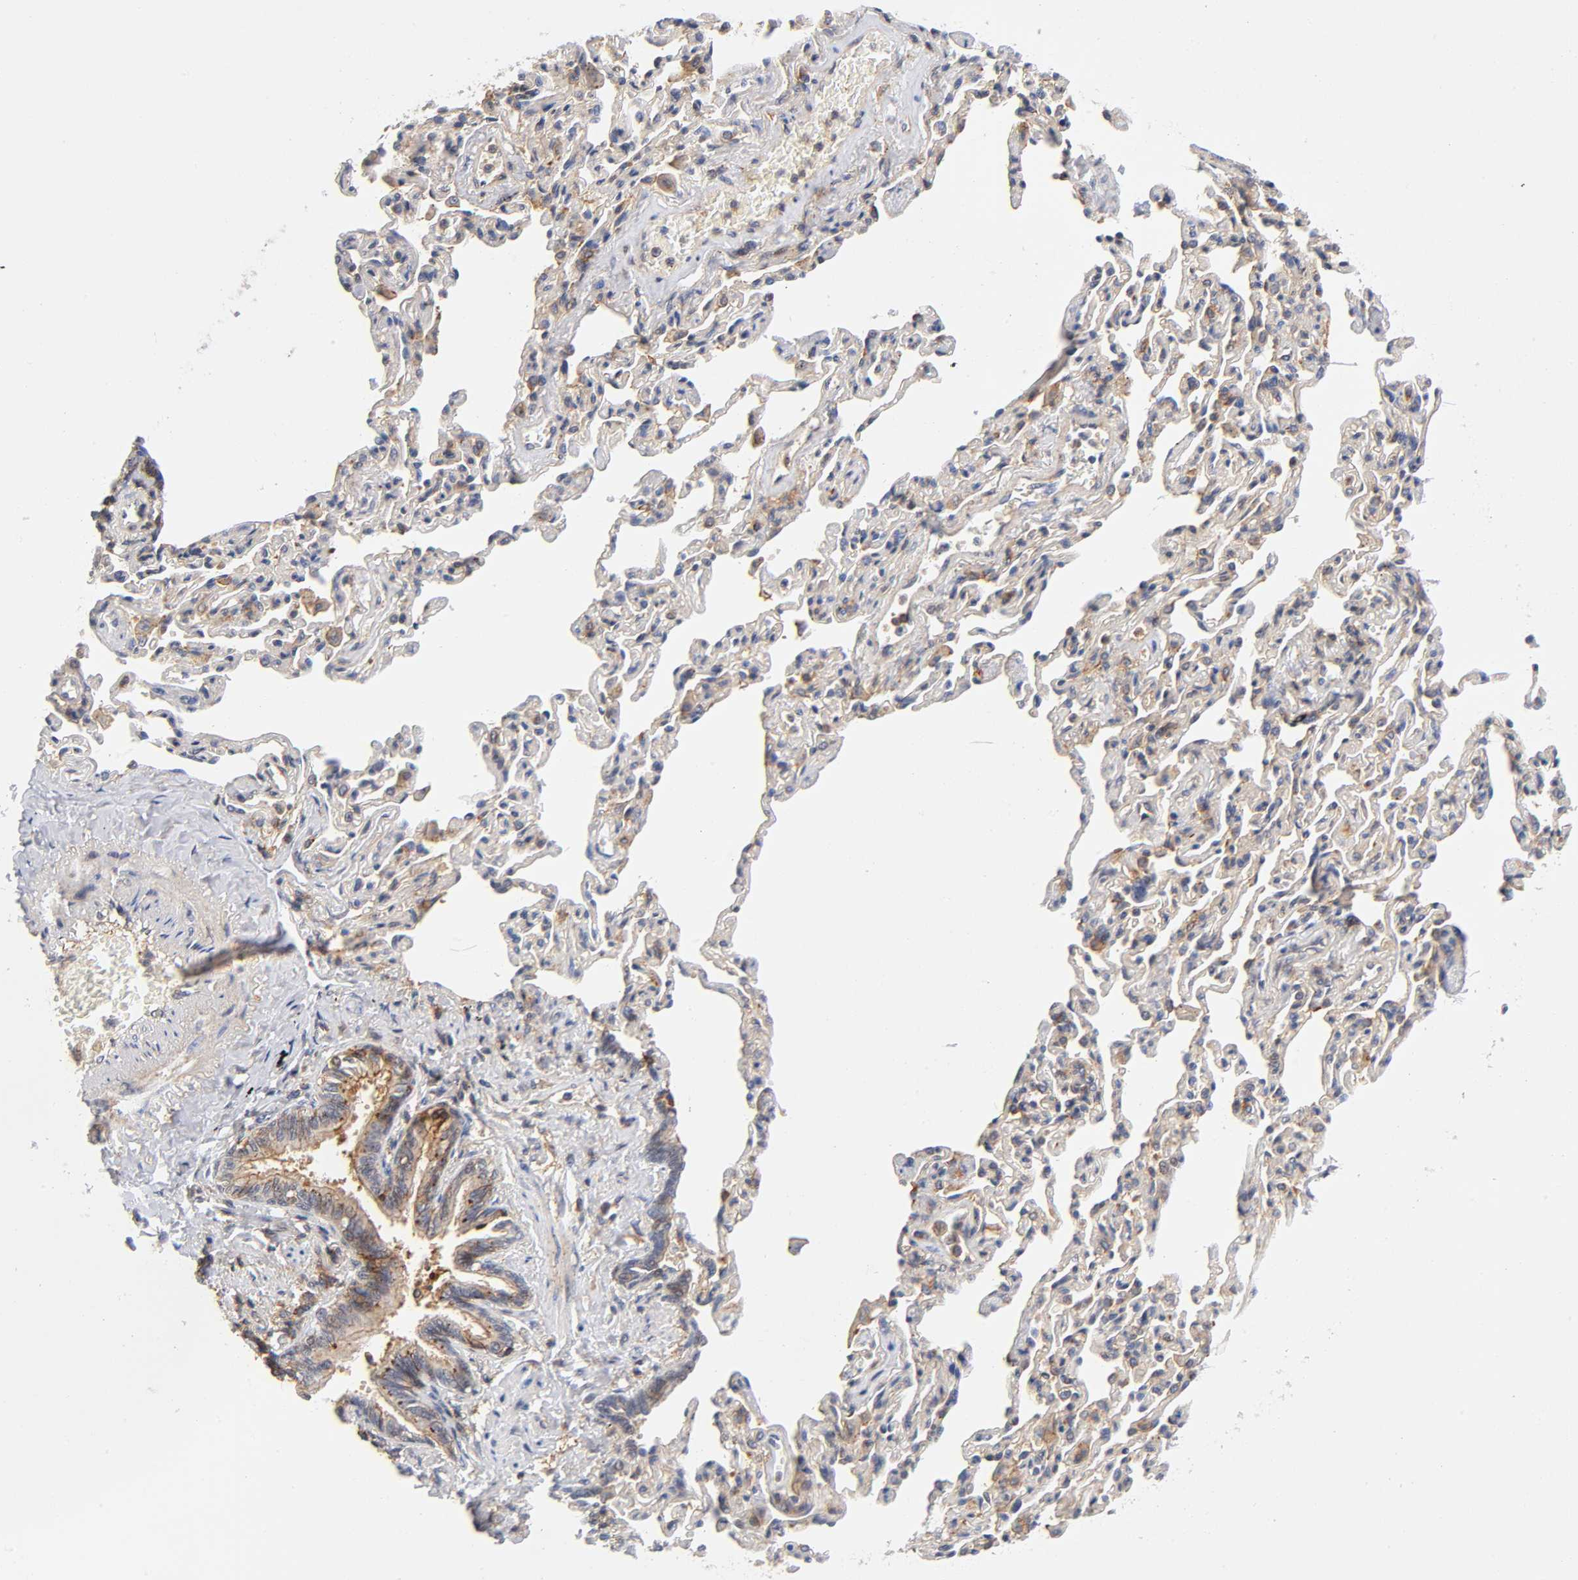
{"staining": {"intensity": "moderate", "quantity": ">75%", "location": "cytoplasmic/membranous"}, "tissue": "bronchus", "cell_type": "Respiratory epithelial cells", "image_type": "normal", "snomed": [{"axis": "morphology", "description": "Normal tissue, NOS"}, {"axis": "topography", "description": "Lung"}], "caption": "Bronchus was stained to show a protein in brown. There is medium levels of moderate cytoplasmic/membranous positivity in approximately >75% of respiratory epithelial cells. Ihc stains the protein in brown and the nuclei are stained blue.", "gene": "ANXA7", "patient": {"sex": "male", "age": 64}}